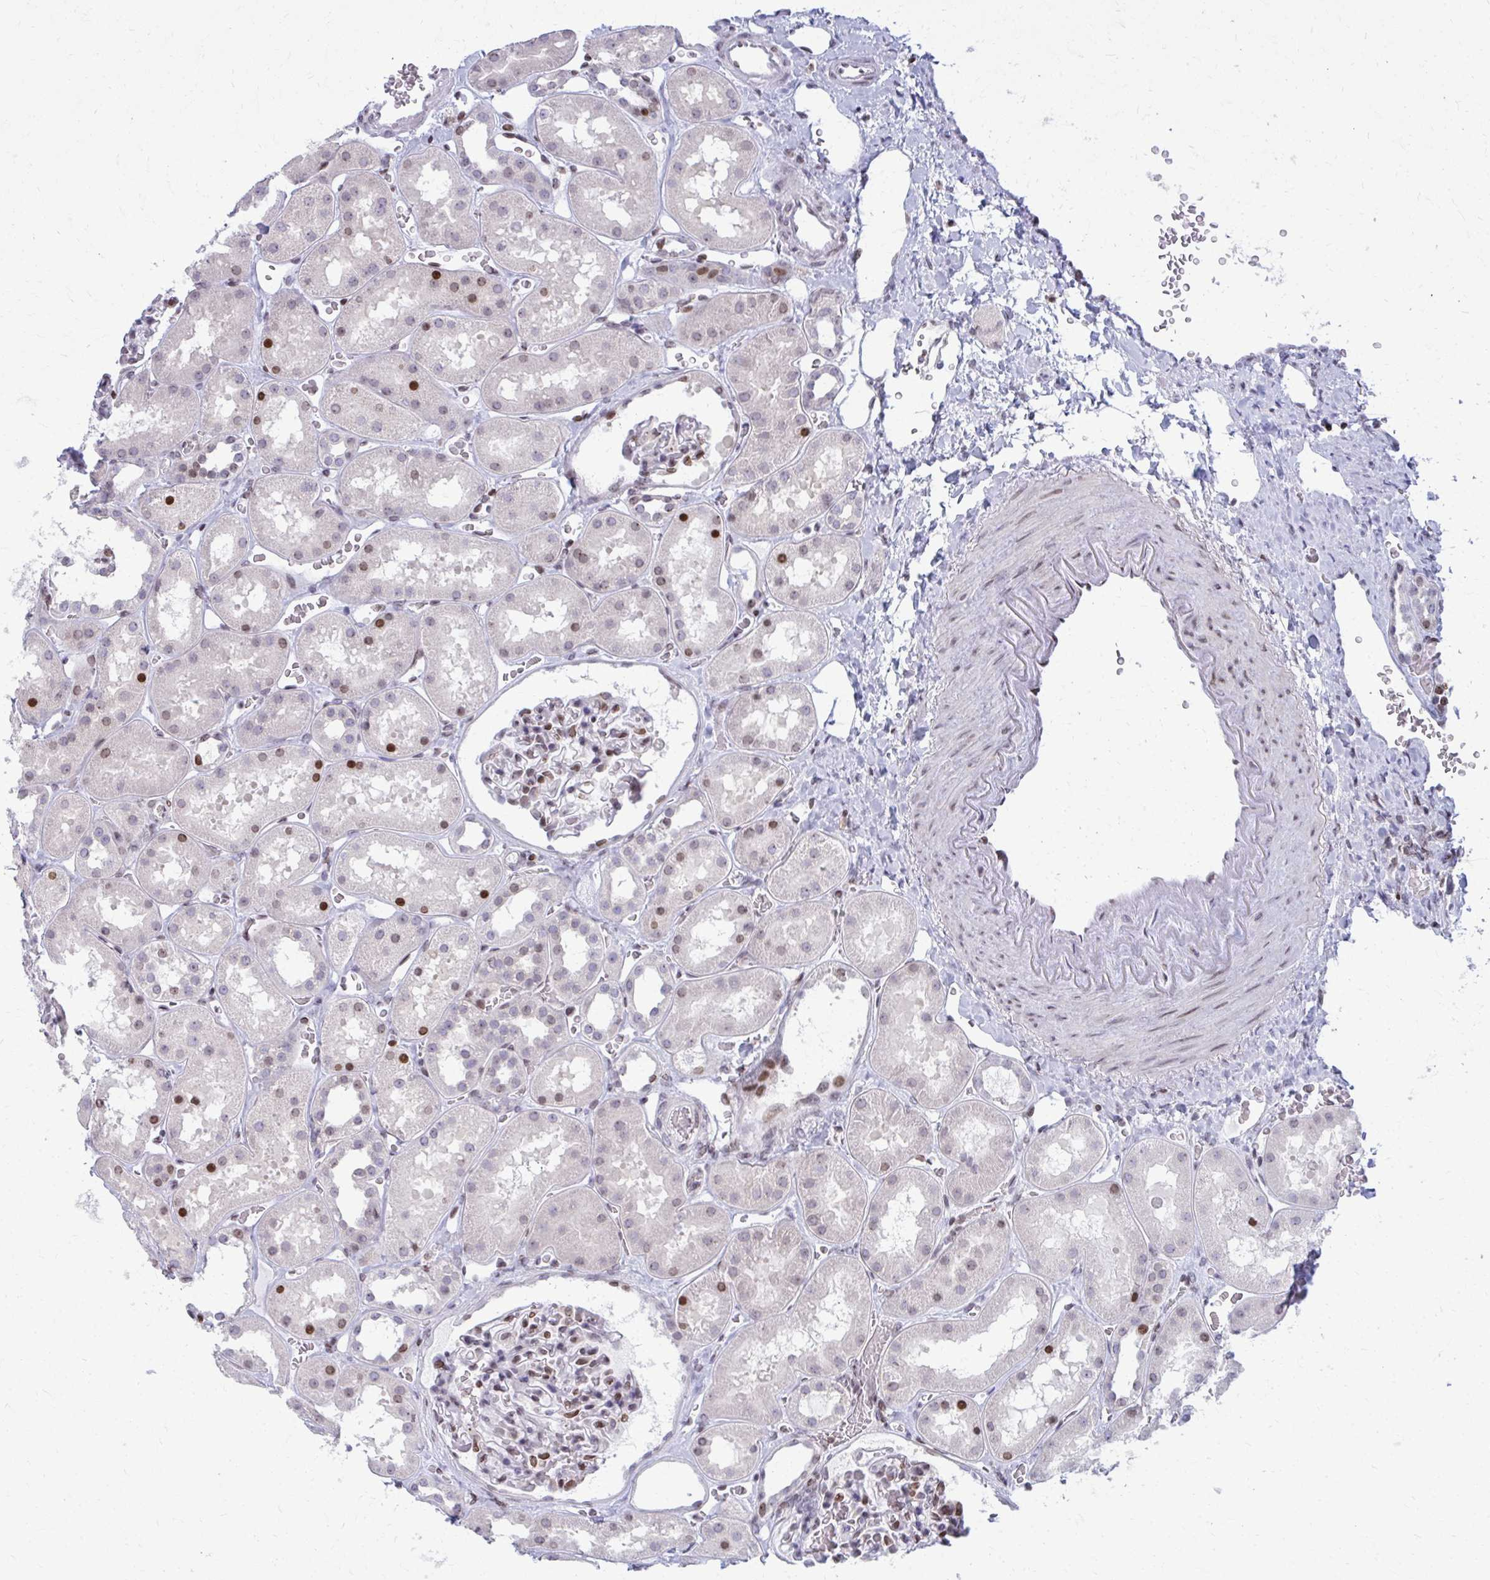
{"staining": {"intensity": "moderate", "quantity": "25%-75%", "location": "nuclear"}, "tissue": "kidney", "cell_type": "Cells in glomeruli", "image_type": "normal", "snomed": [{"axis": "morphology", "description": "Normal tissue, NOS"}, {"axis": "topography", "description": "Kidney"}], "caption": "Brown immunohistochemical staining in normal human kidney reveals moderate nuclear staining in about 25%-75% of cells in glomeruli. (brown staining indicates protein expression, while blue staining denotes nuclei).", "gene": "AP5M1", "patient": {"sex": "female", "age": 41}}